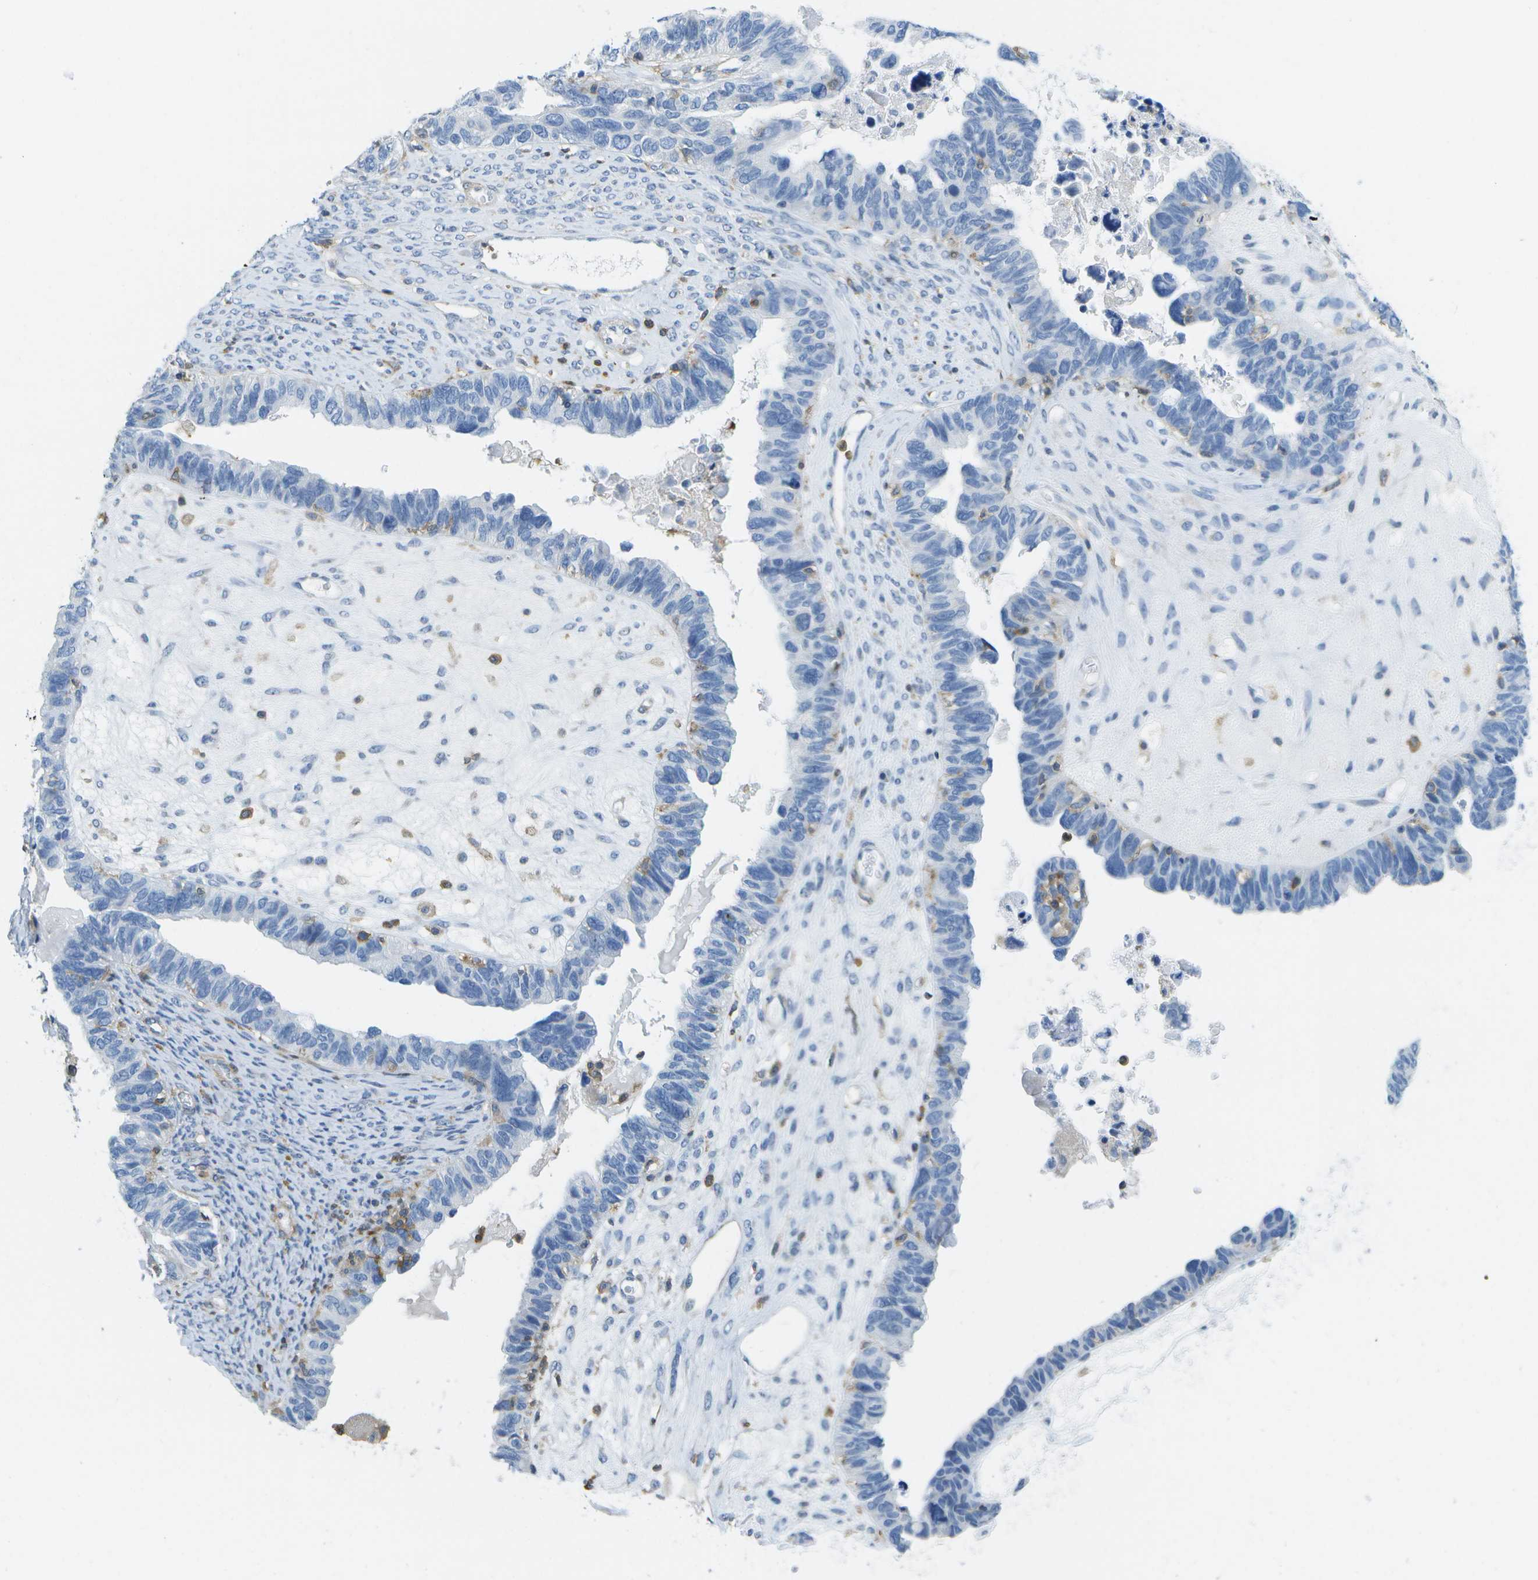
{"staining": {"intensity": "negative", "quantity": "none", "location": "none"}, "tissue": "ovarian cancer", "cell_type": "Tumor cells", "image_type": "cancer", "snomed": [{"axis": "morphology", "description": "Cystadenocarcinoma, serous, NOS"}, {"axis": "topography", "description": "Ovary"}], "caption": "Immunohistochemical staining of human ovarian cancer reveals no significant positivity in tumor cells.", "gene": "RCSD1", "patient": {"sex": "female", "age": 79}}